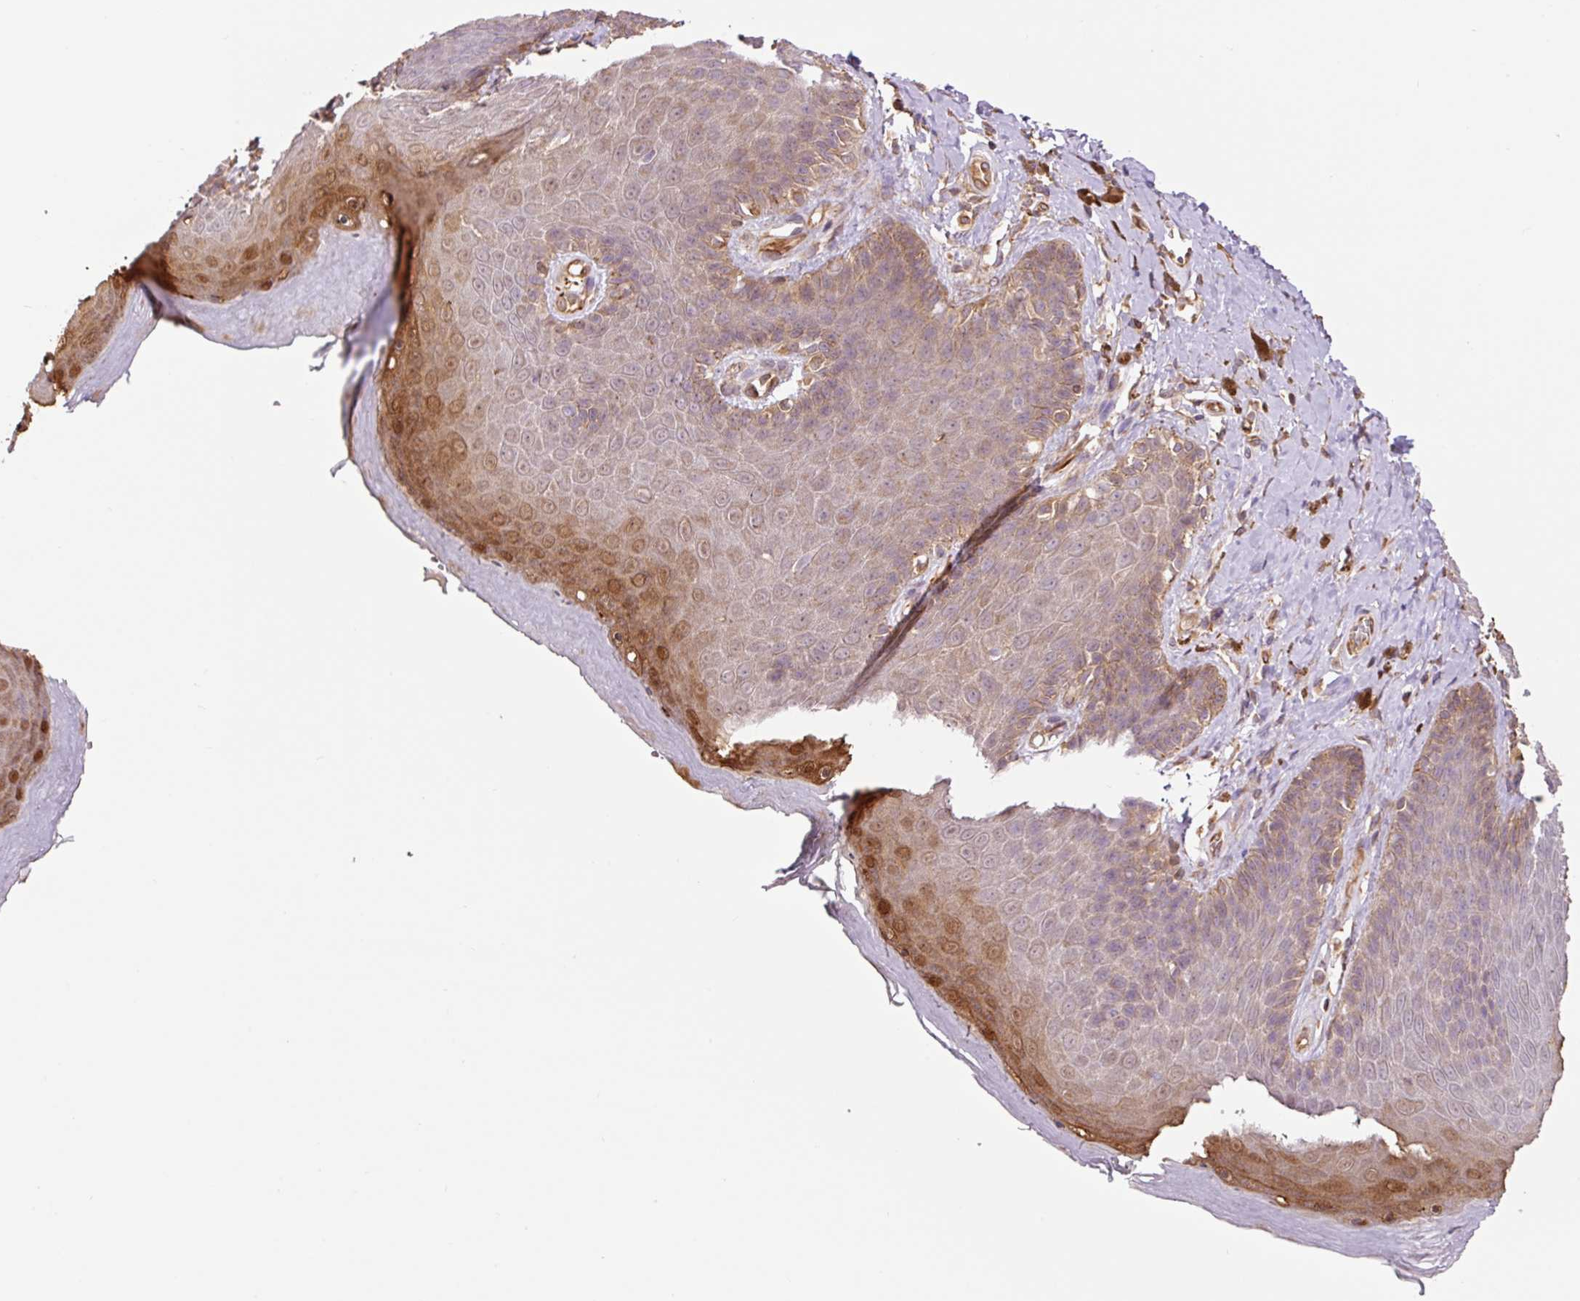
{"staining": {"intensity": "strong", "quantity": "<25%", "location": "cytoplasmic/membranous,nuclear"}, "tissue": "skin", "cell_type": "Epidermal cells", "image_type": "normal", "snomed": [{"axis": "morphology", "description": "Normal tissue, NOS"}, {"axis": "topography", "description": "Anal"}, {"axis": "topography", "description": "Peripheral nerve tissue"}], "caption": "Immunohistochemistry (DAB) staining of normal human skin exhibits strong cytoplasmic/membranous,nuclear protein expression in approximately <25% of epidermal cells.", "gene": "PCK2", "patient": {"sex": "male", "age": 53}}